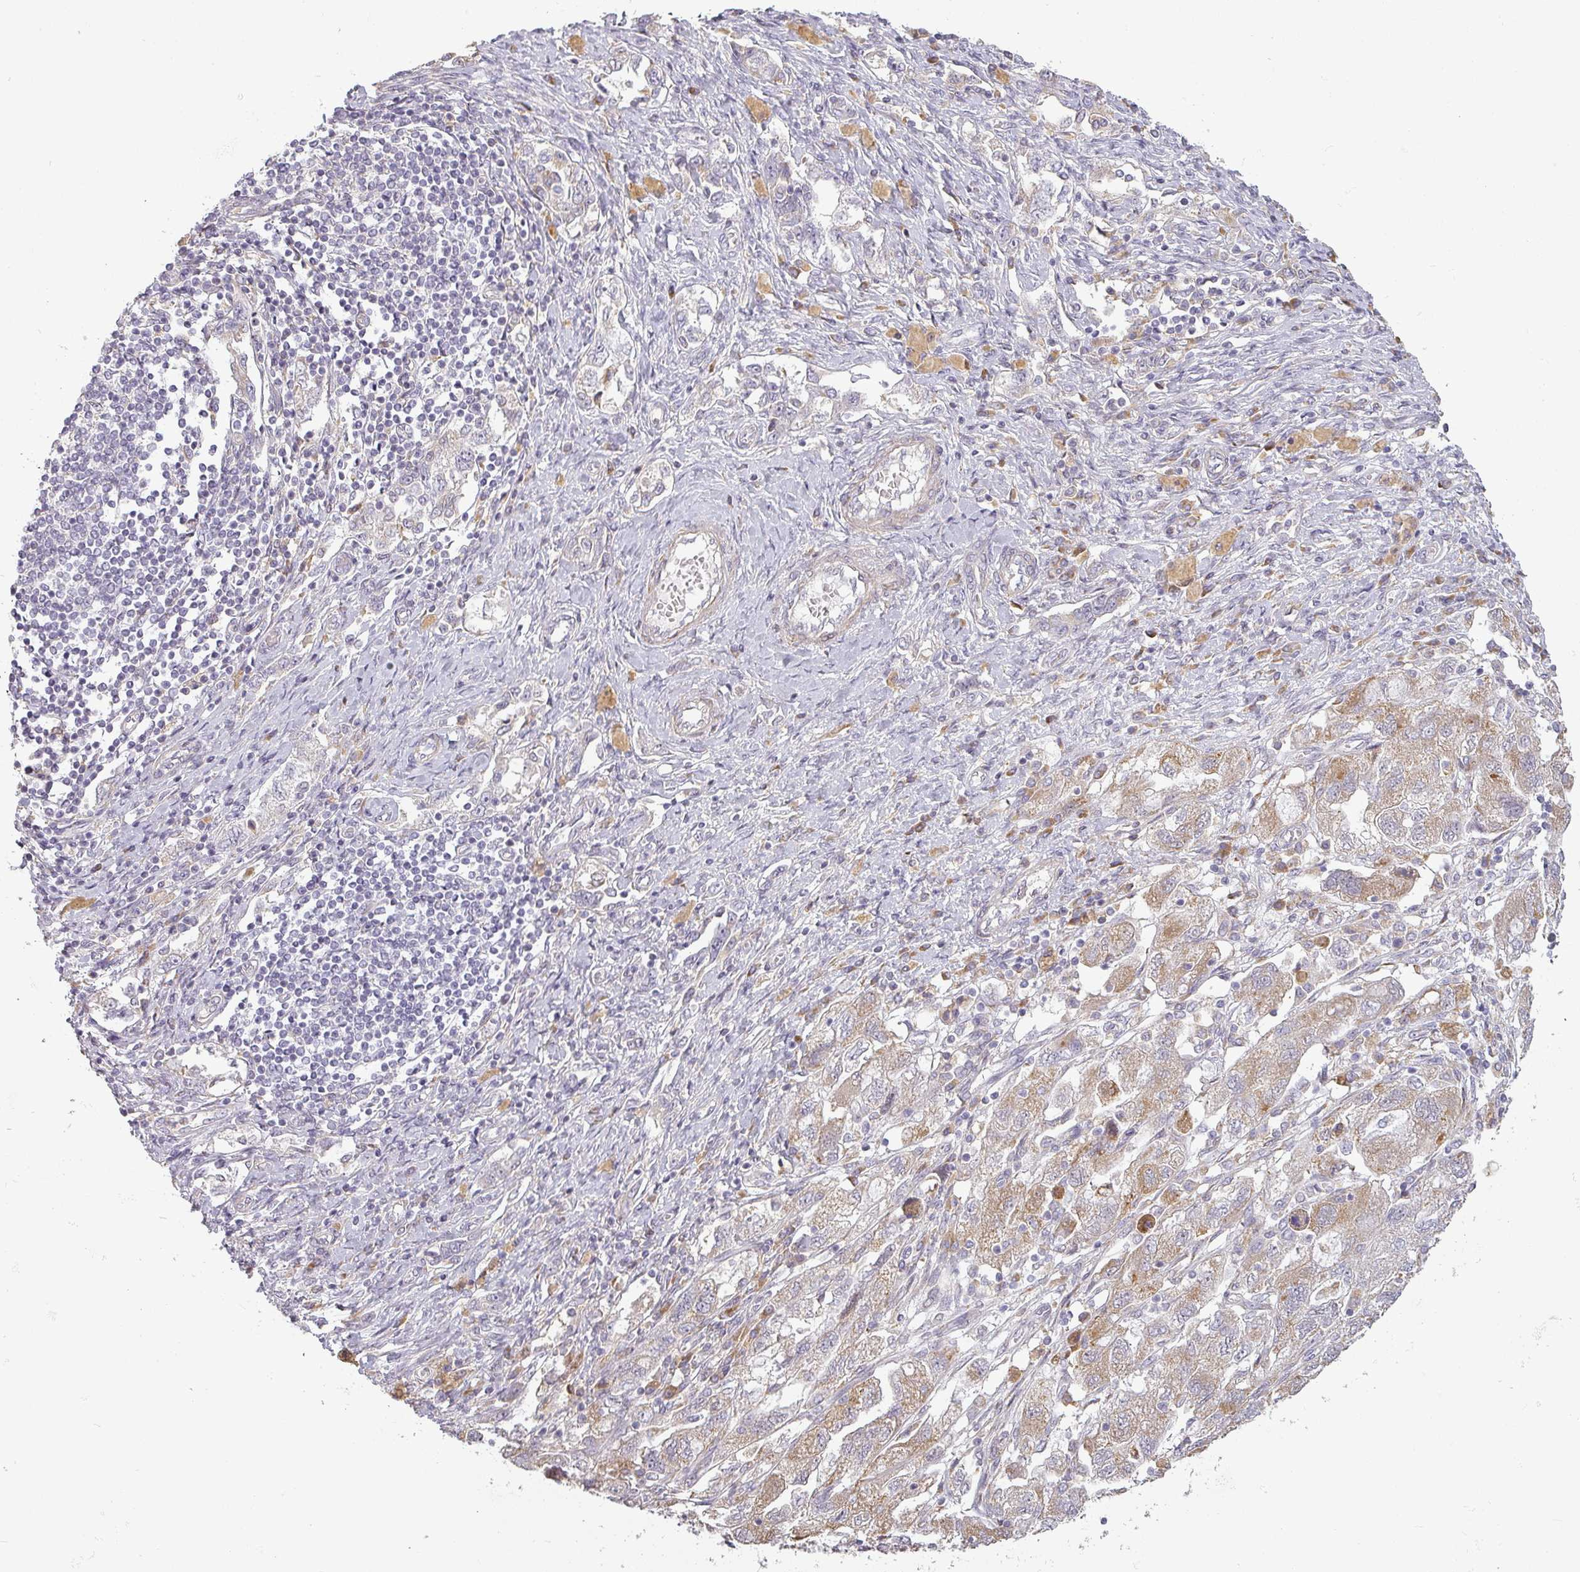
{"staining": {"intensity": "moderate", "quantity": "25%-75%", "location": "cytoplasmic/membranous"}, "tissue": "ovarian cancer", "cell_type": "Tumor cells", "image_type": "cancer", "snomed": [{"axis": "morphology", "description": "Carcinoma, NOS"}, {"axis": "morphology", "description": "Cystadenocarcinoma, serous, NOS"}, {"axis": "topography", "description": "Ovary"}], "caption": "Moderate cytoplasmic/membranous protein expression is seen in about 25%-75% of tumor cells in serous cystadenocarcinoma (ovarian).", "gene": "CCDC144A", "patient": {"sex": "female", "age": 69}}